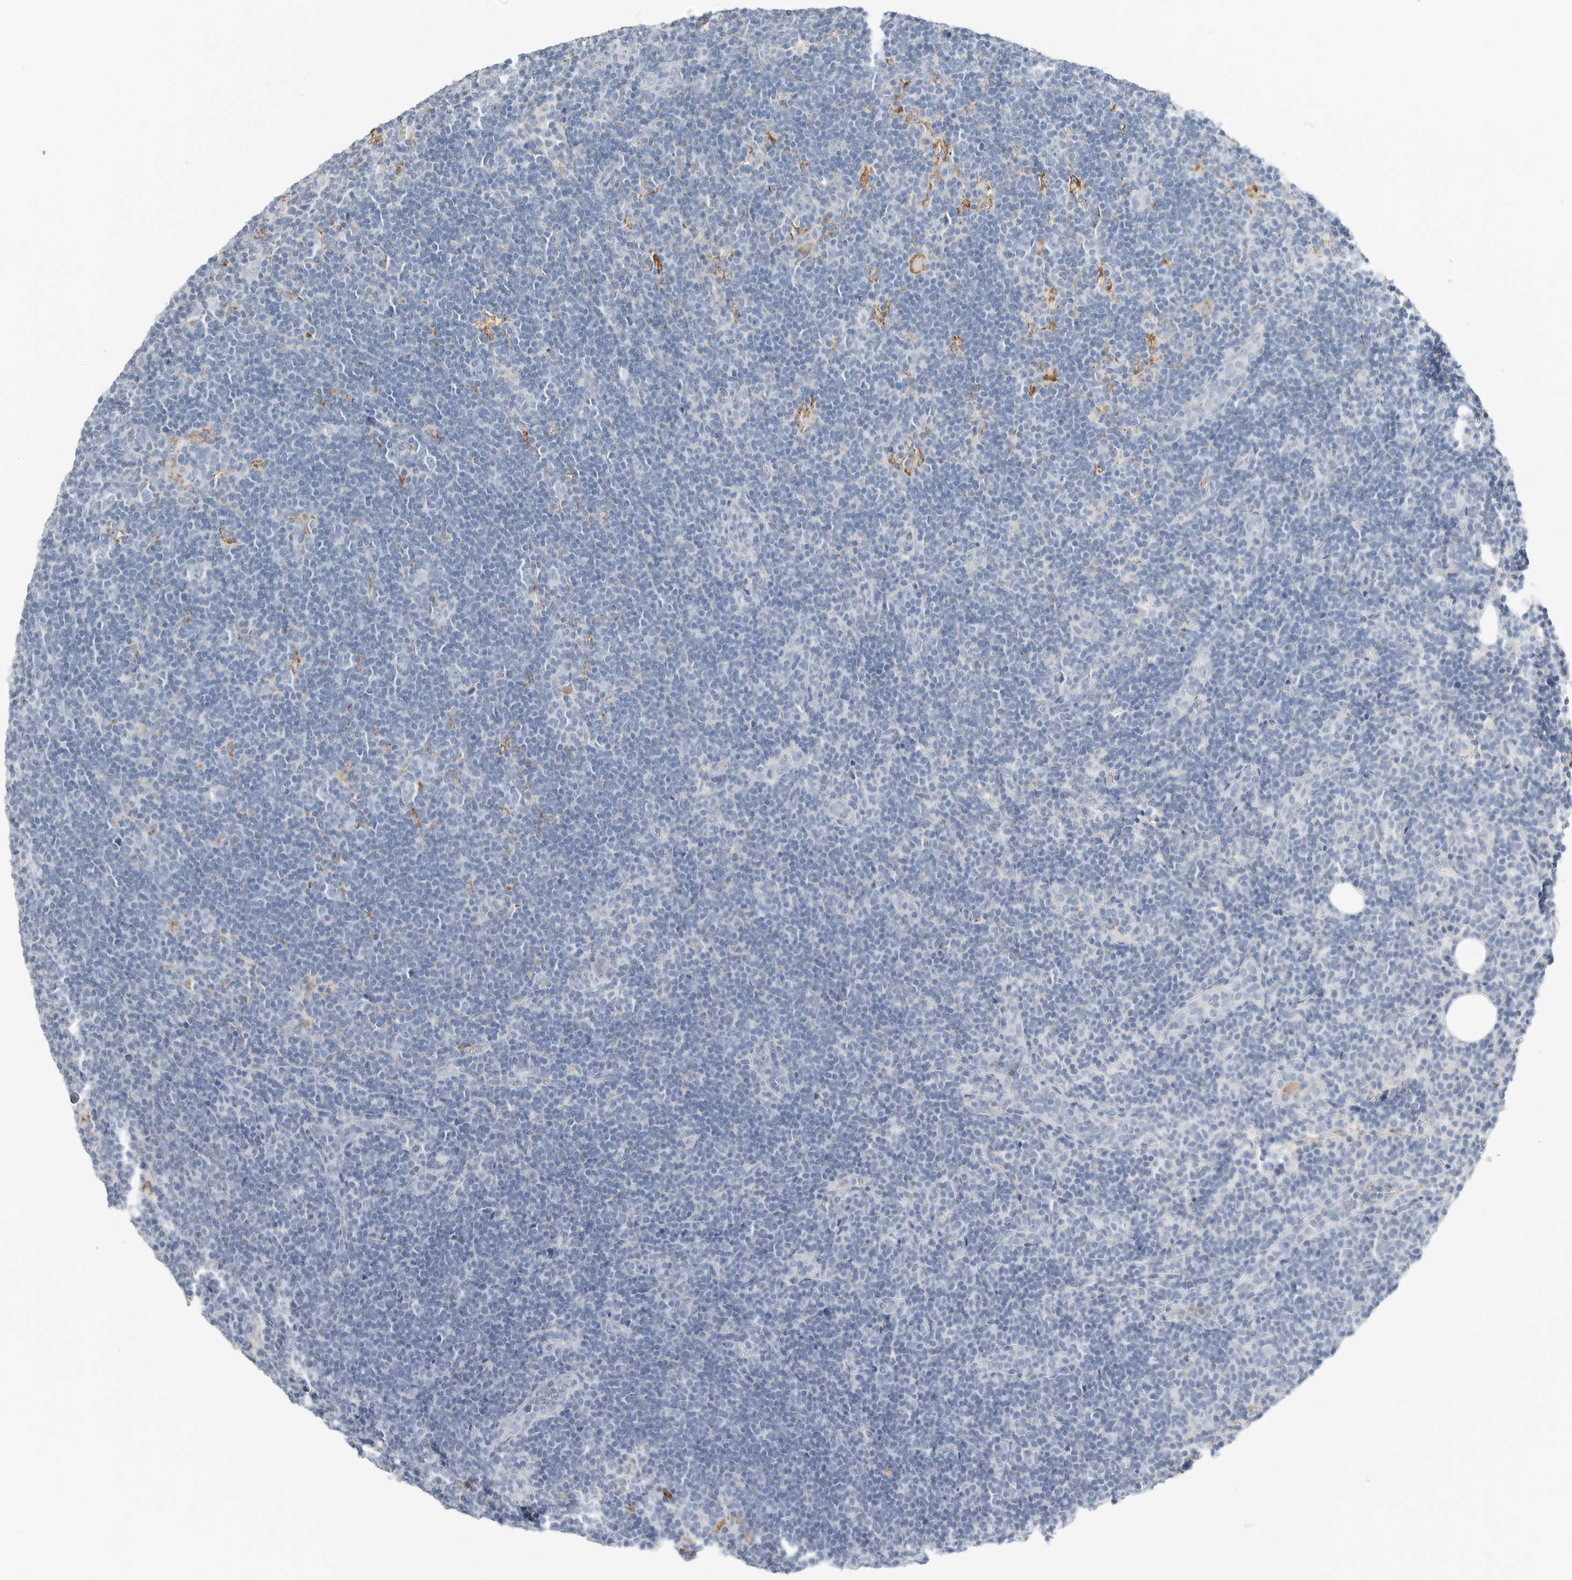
{"staining": {"intensity": "negative", "quantity": "none", "location": "none"}, "tissue": "lymphoma", "cell_type": "Tumor cells", "image_type": "cancer", "snomed": [{"axis": "morphology", "description": "Hodgkin's disease, NOS"}, {"axis": "topography", "description": "Lymph node"}], "caption": "High magnification brightfield microscopy of Hodgkin's disease stained with DAB (3,3'-diaminobenzidine) (brown) and counterstained with hematoxylin (blue): tumor cells show no significant expression.", "gene": "SERPINB7", "patient": {"sex": "female", "age": 57}}